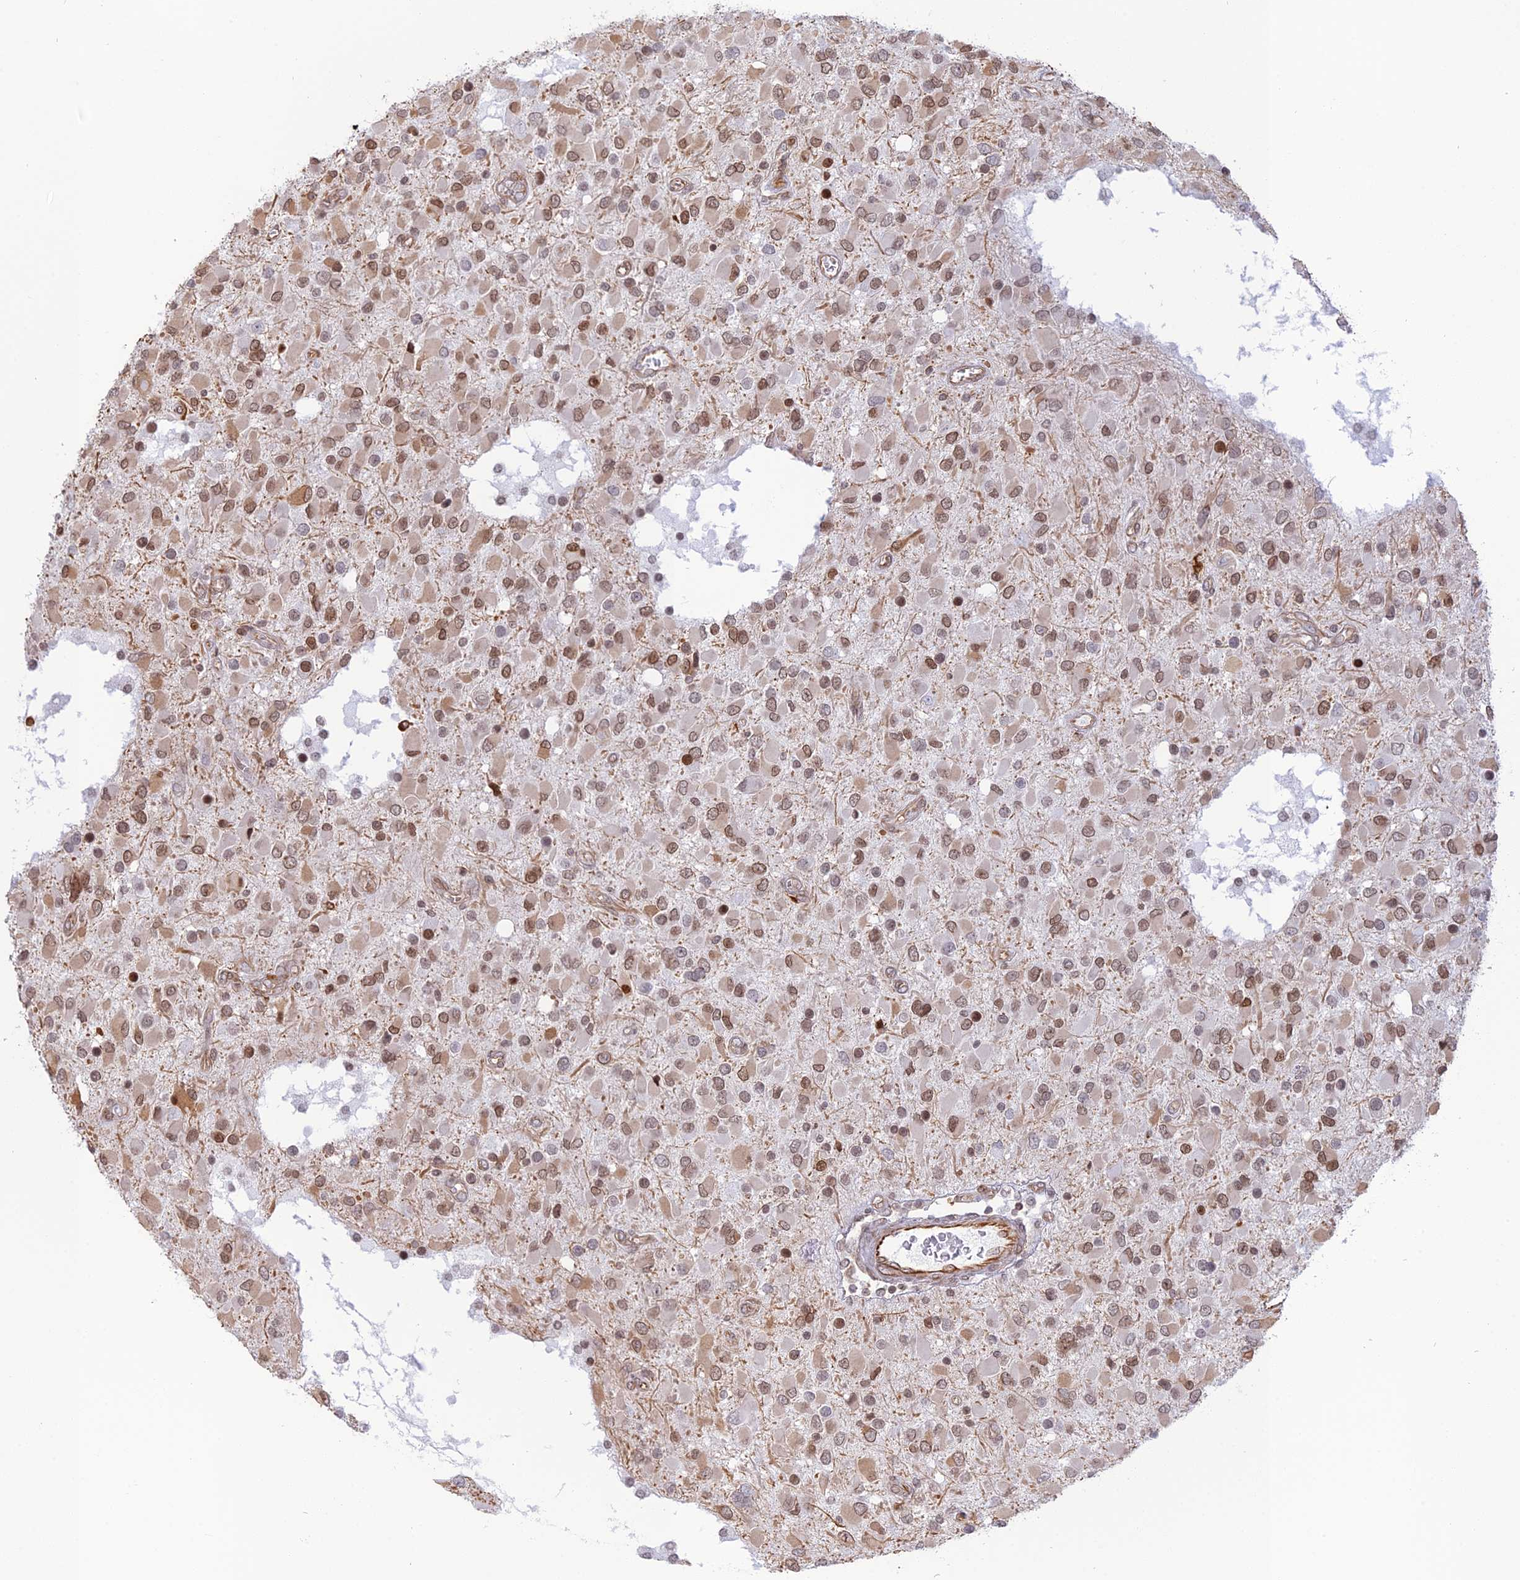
{"staining": {"intensity": "moderate", "quantity": "25%-75%", "location": "nuclear"}, "tissue": "glioma", "cell_type": "Tumor cells", "image_type": "cancer", "snomed": [{"axis": "morphology", "description": "Glioma, malignant, High grade"}, {"axis": "topography", "description": "Brain"}], "caption": "Immunohistochemical staining of glioma demonstrates medium levels of moderate nuclear protein expression in approximately 25%-75% of tumor cells. (DAB (3,3'-diaminobenzidine) IHC with brightfield microscopy, high magnification).", "gene": "APOBR", "patient": {"sex": "male", "age": 53}}